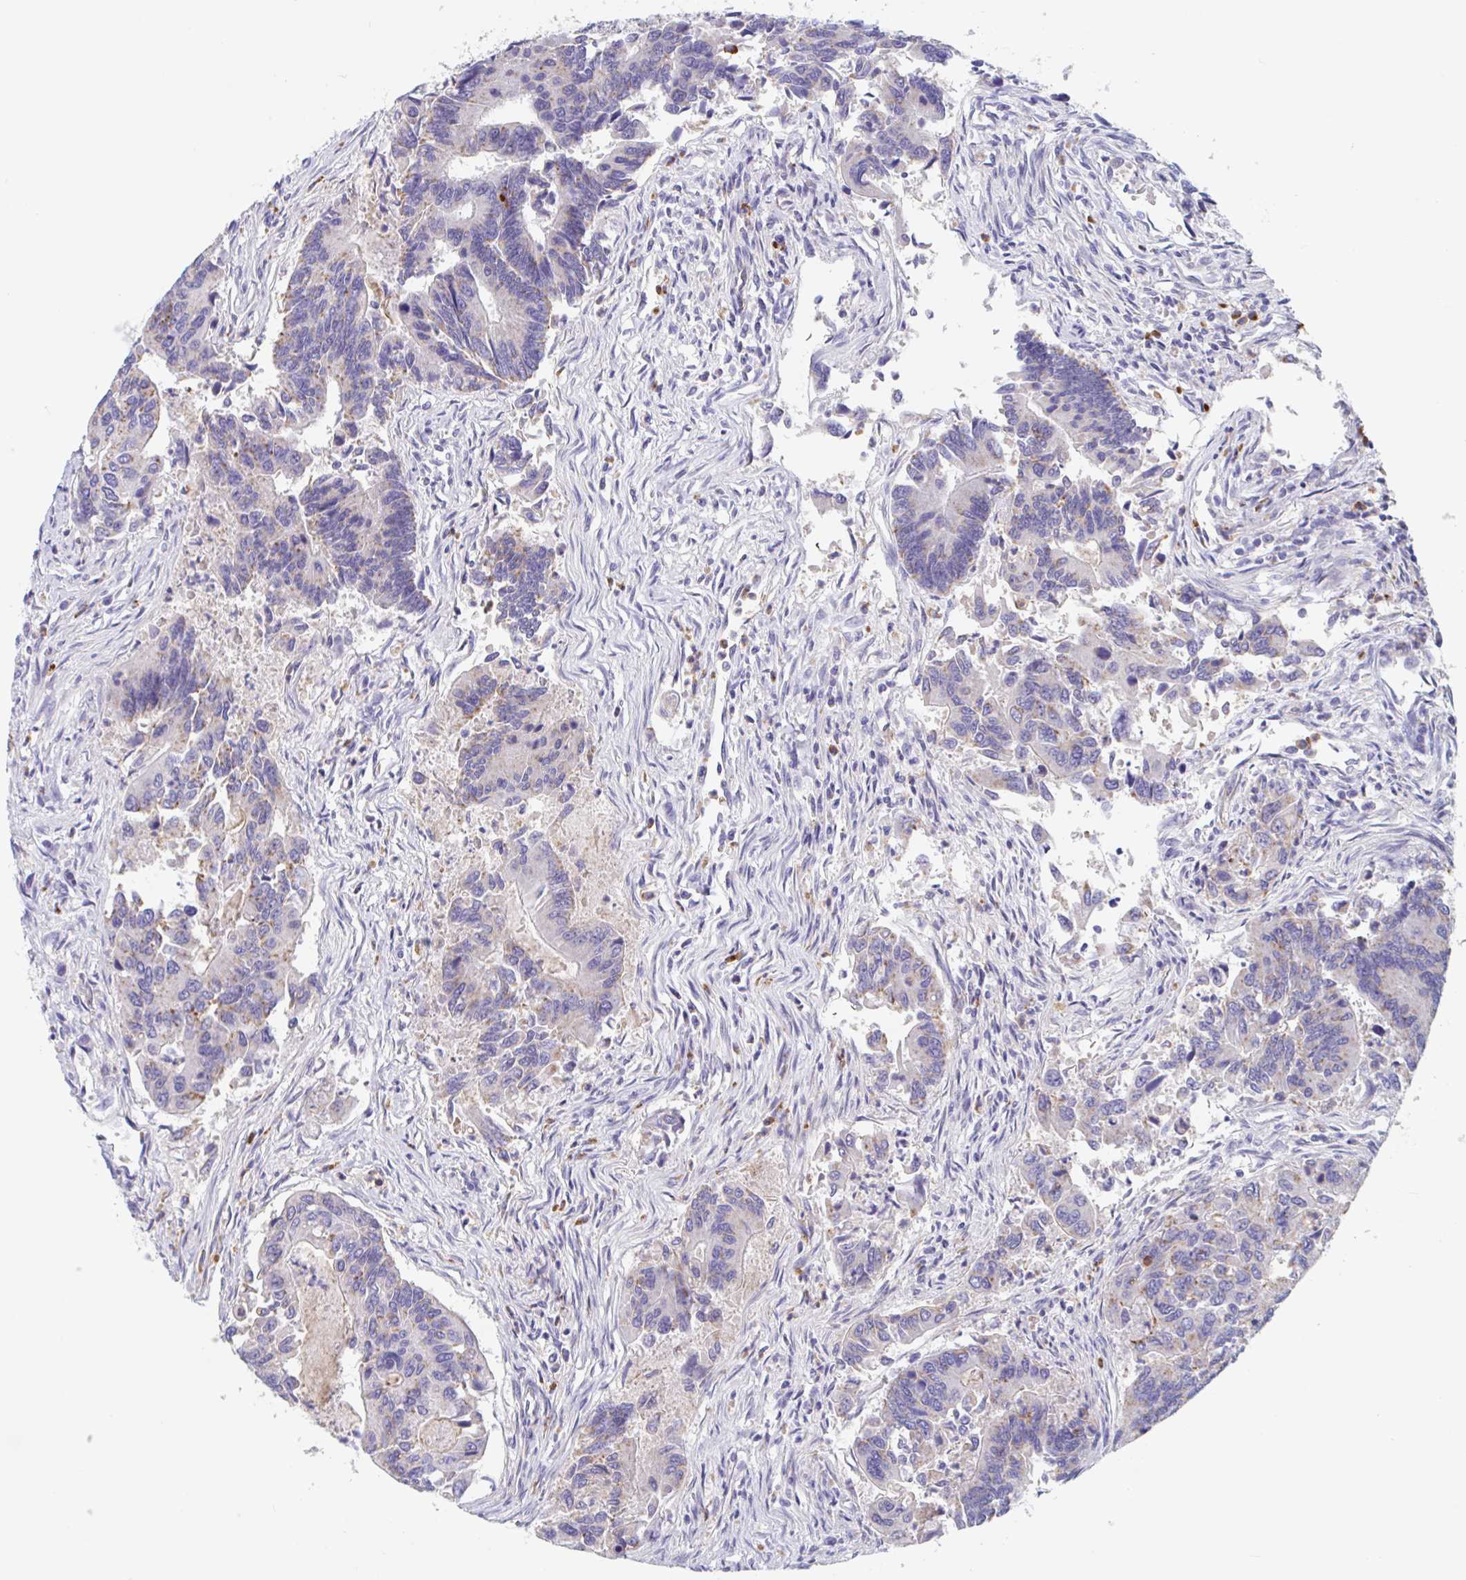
{"staining": {"intensity": "weak", "quantity": "<25%", "location": "cytoplasmic/membranous"}, "tissue": "colorectal cancer", "cell_type": "Tumor cells", "image_type": "cancer", "snomed": [{"axis": "morphology", "description": "Adenocarcinoma, NOS"}, {"axis": "topography", "description": "Colon"}], "caption": "High power microscopy histopathology image of an immunohistochemistry (IHC) photomicrograph of colorectal cancer, revealing no significant expression in tumor cells.", "gene": "ZNHIT2", "patient": {"sex": "female", "age": 67}}